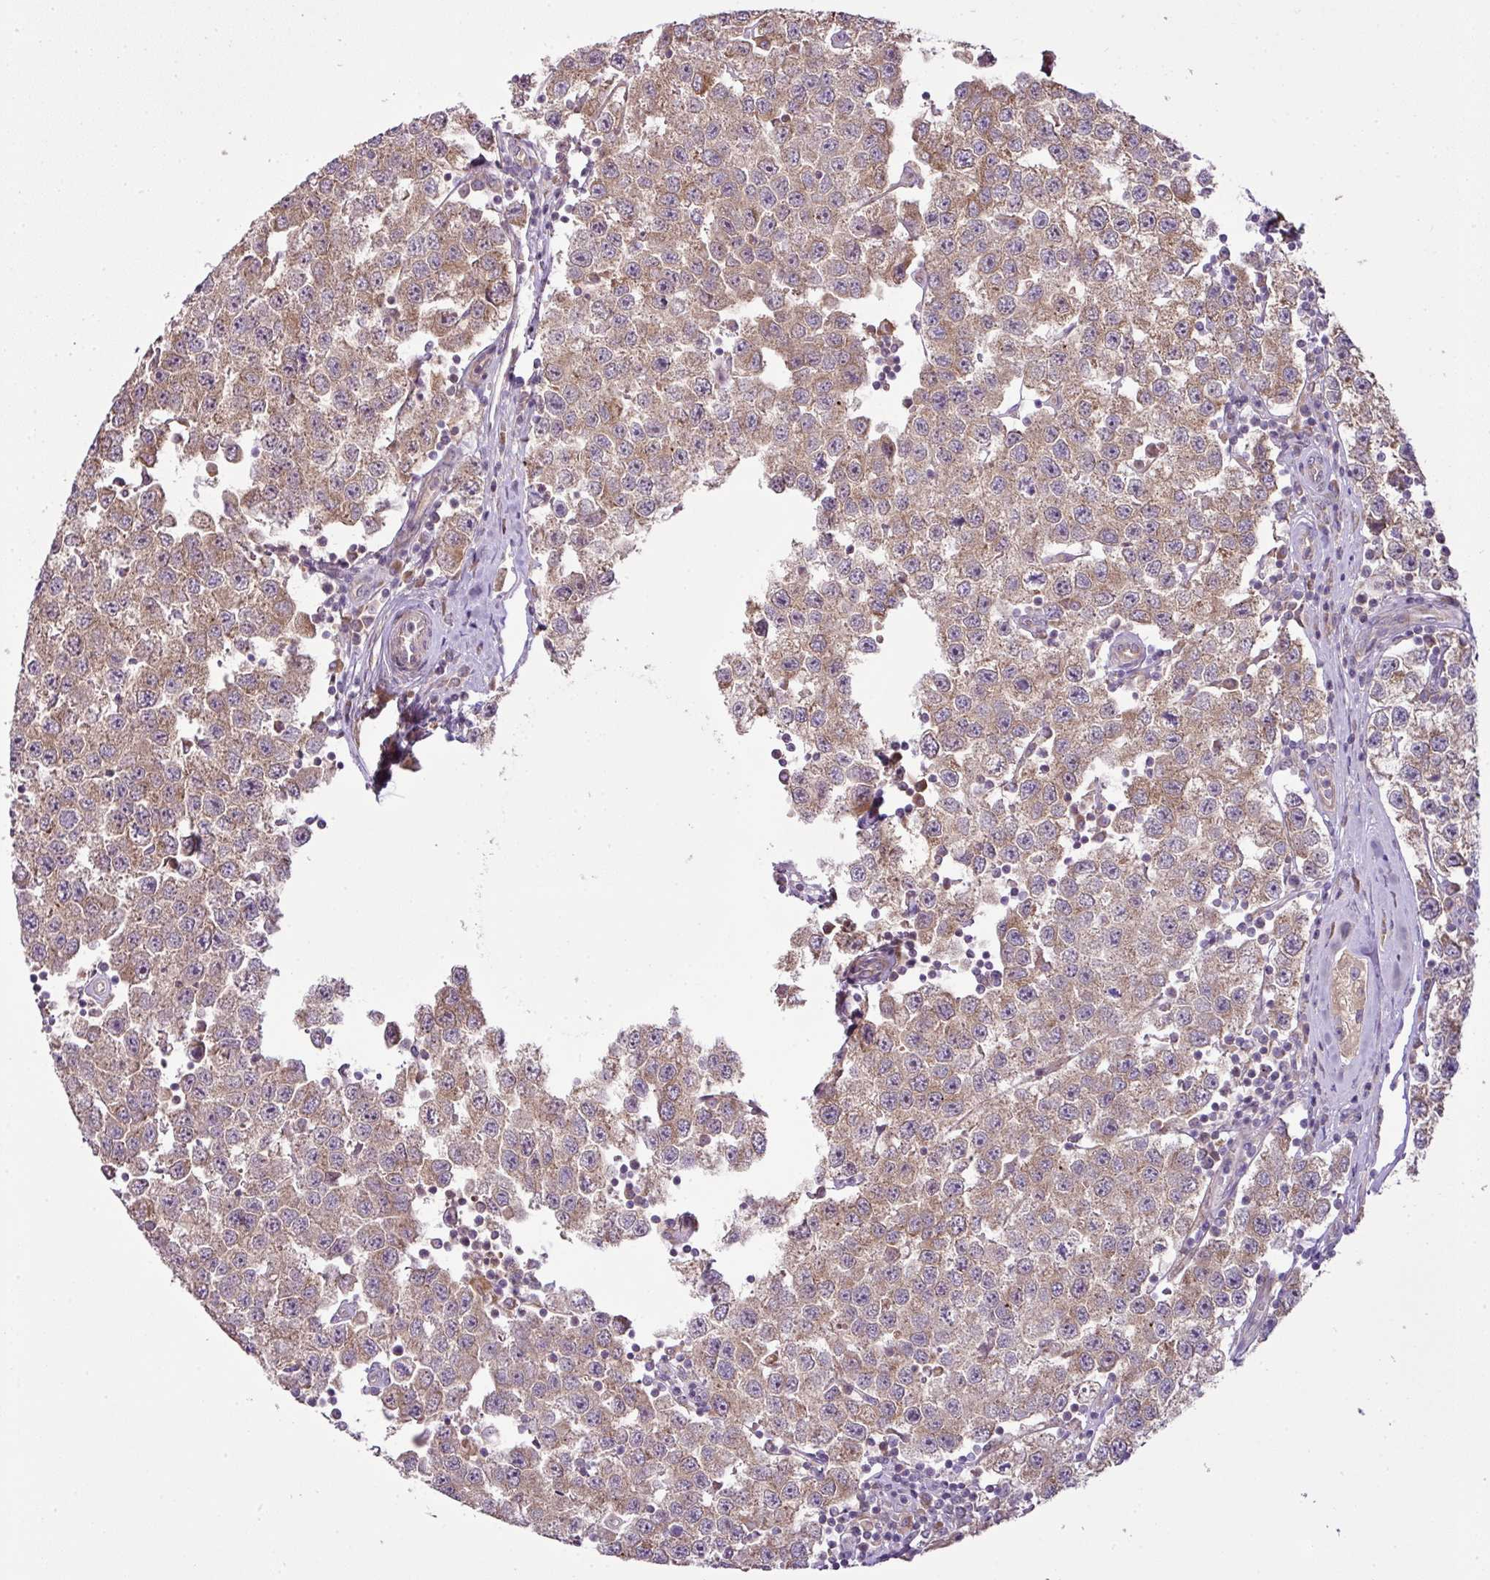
{"staining": {"intensity": "moderate", "quantity": ">75%", "location": "cytoplasmic/membranous"}, "tissue": "testis cancer", "cell_type": "Tumor cells", "image_type": "cancer", "snomed": [{"axis": "morphology", "description": "Seminoma, NOS"}, {"axis": "topography", "description": "Testis"}], "caption": "Immunohistochemical staining of testis cancer (seminoma) reveals medium levels of moderate cytoplasmic/membranous protein staining in about >75% of tumor cells. (Stains: DAB in brown, nuclei in blue, Microscopy: brightfield microscopy at high magnification).", "gene": "COX18", "patient": {"sex": "male", "age": 34}}